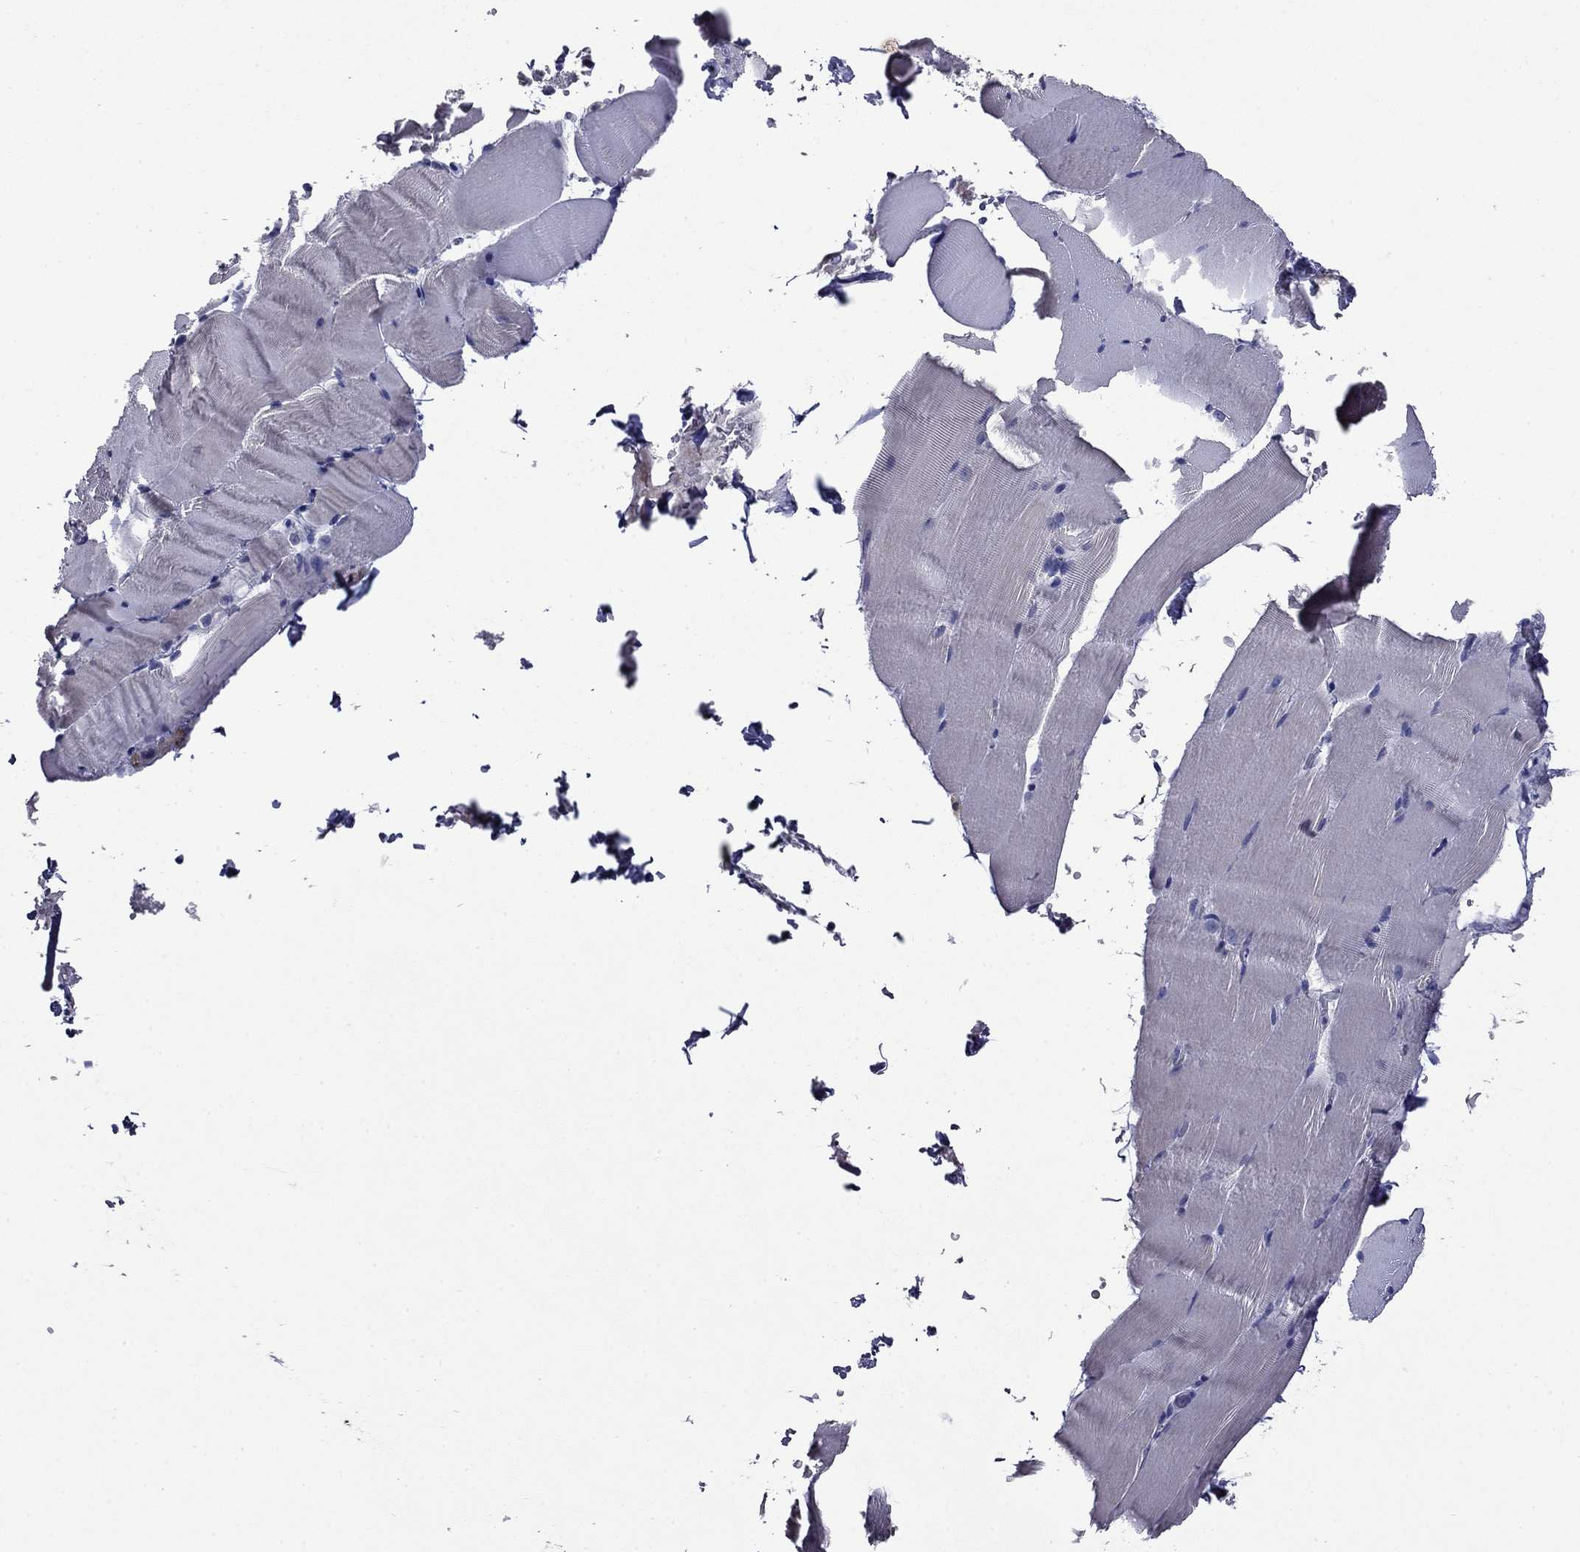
{"staining": {"intensity": "negative", "quantity": "none", "location": "none"}, "tissue": "skeletal muscle", "cell_type": "Myocytes", "image_type": "normal", "snomed": [{"axis": "morphology", "description": "Normal tissue, NOS"}, {"axis": "topography", "description": "Skeletal muscle"}], "caption": "Immunohistochemistry (IHC) micrograph of unremarkable skeletal muscle: skeletal muscle stained with DAB (3,3'-diaminobenzidine) exhibits no significant protein positivity in myocytes. (Brightfield microscopy of DAB (3,3'-diaminobenzidine) IHC at high magnification).", "gene": "CFAP119", "patient": {"sex": "female", "age": 37}}